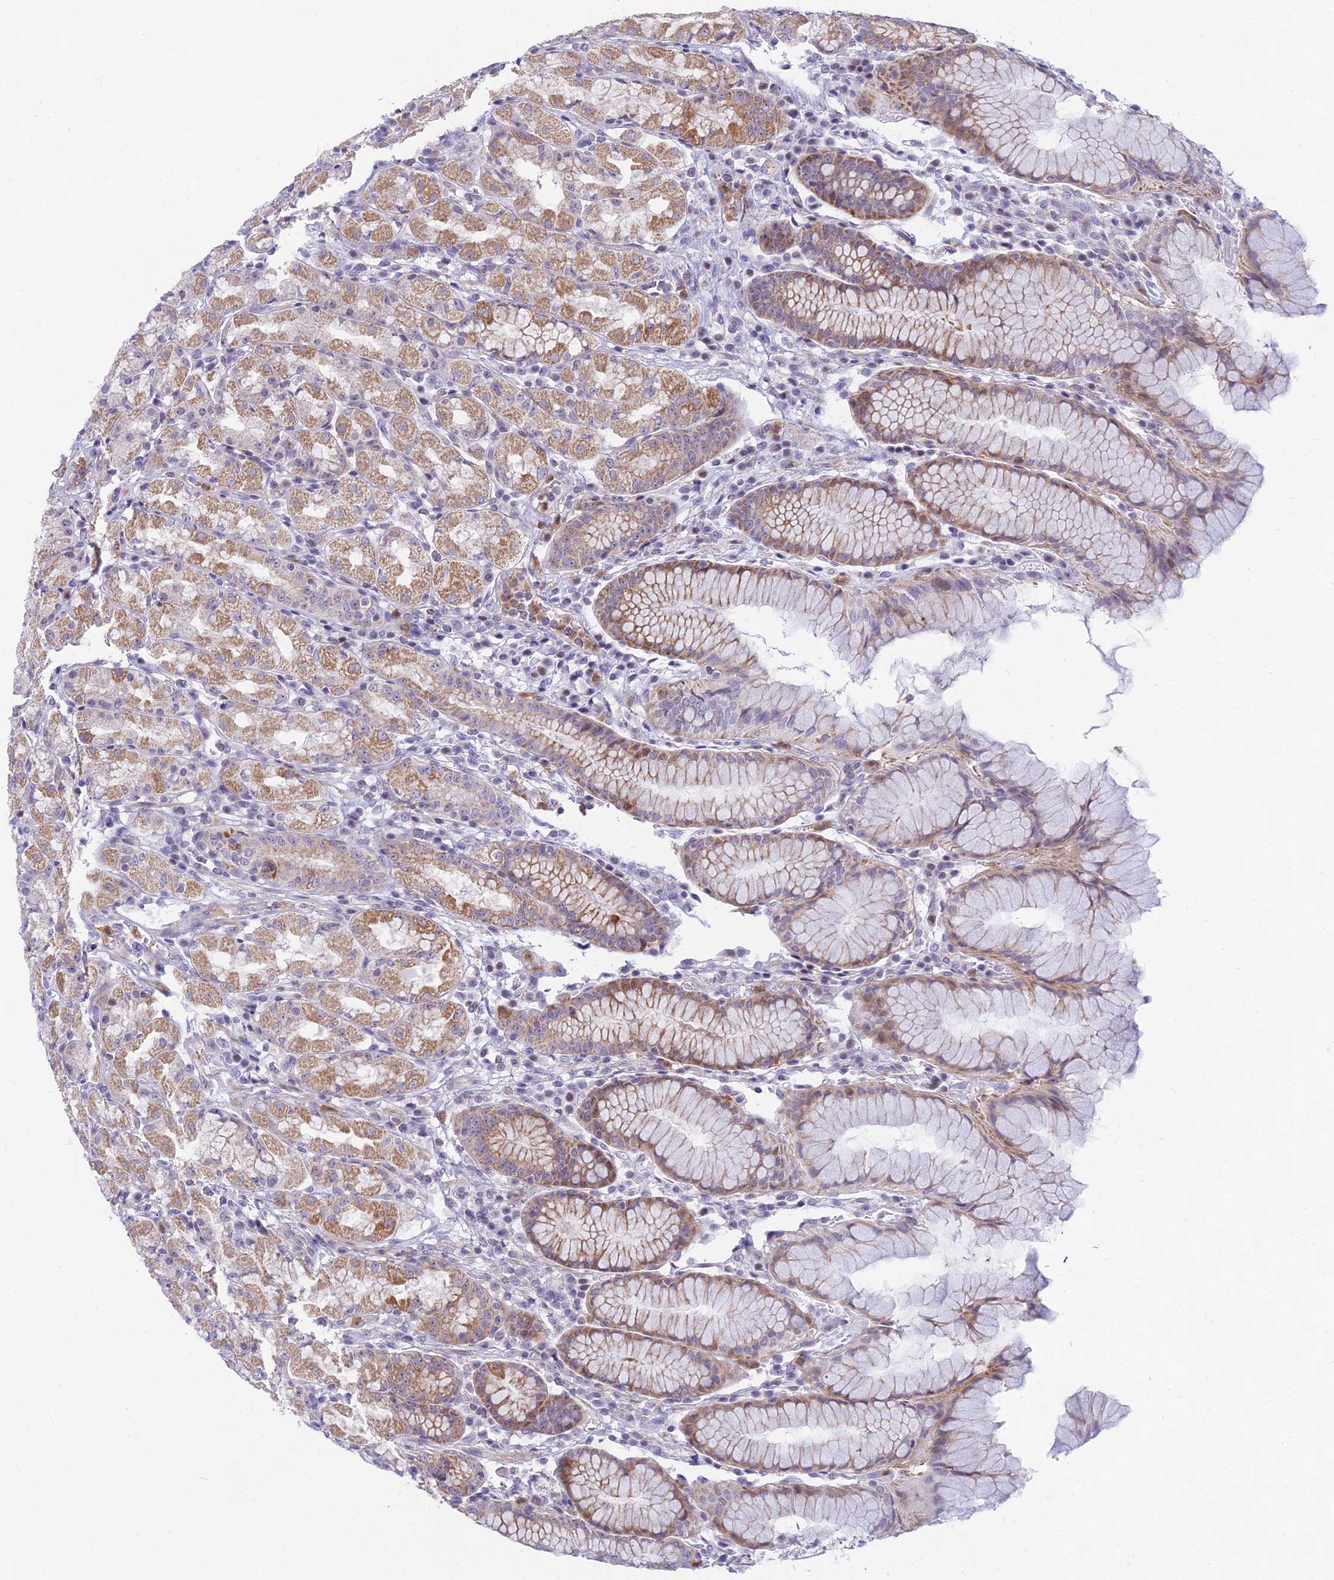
{"staining": {"intensity": "moderate", "quantity": "25%-75%", "location": "cytoplasmic/membranous,nuclear"}, "tissue": "stomach", "cell_type": "Glandular cells", "image_type": "normal", "snomed": [{"axis": "morphology", "description": "Normal tissue, NOS"}, {"axis": "topography", "description": "Stomach, lower"}], "caption": "High-power microscopy captured an immunohistochemistry photomicrograph of normal stomach, revealing moderate cytoplasmic/membranous,nuclear staining in approximately 25%-75% of glandular cells.", "gene": "KRR1", "patient": {"sex": "female", "age": 56}}